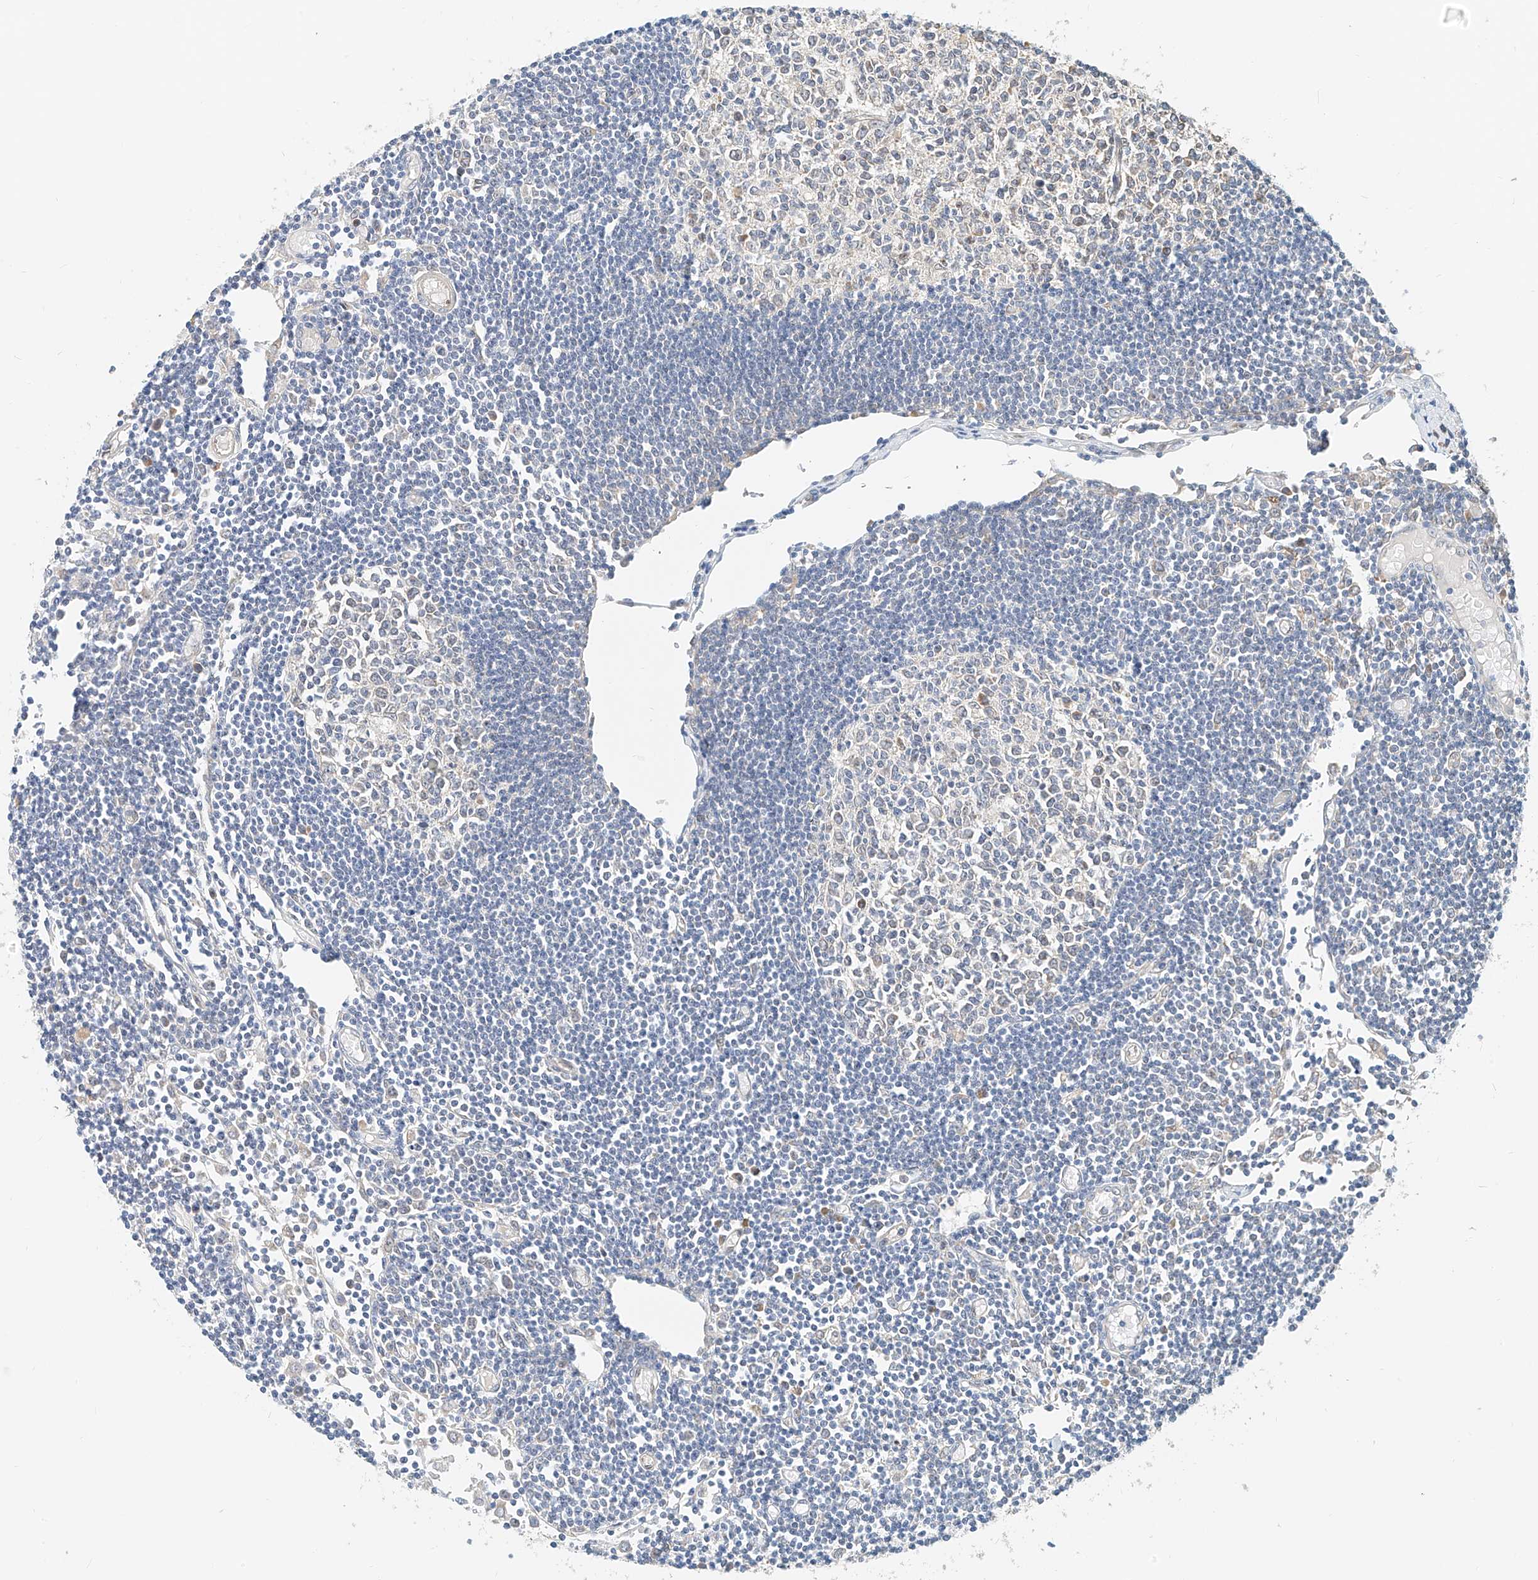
{"staining": {"intensity": "negative", "quantity": "none", "location": "none"}, "tissue": "lymph node", "cell_type": "Germinal center cells", "image_type": "normal", "snomed": [{"axis": "morphology", "description": "Normal tissue, NOS"}, {"axis": "topography", "description": "Lymph node"}], "caption": "The micrograph exhibits no significant staining in germinal center cells of lymph node.", "gene": "PPA2", "patient": {"sex": "female", "age": 11}}